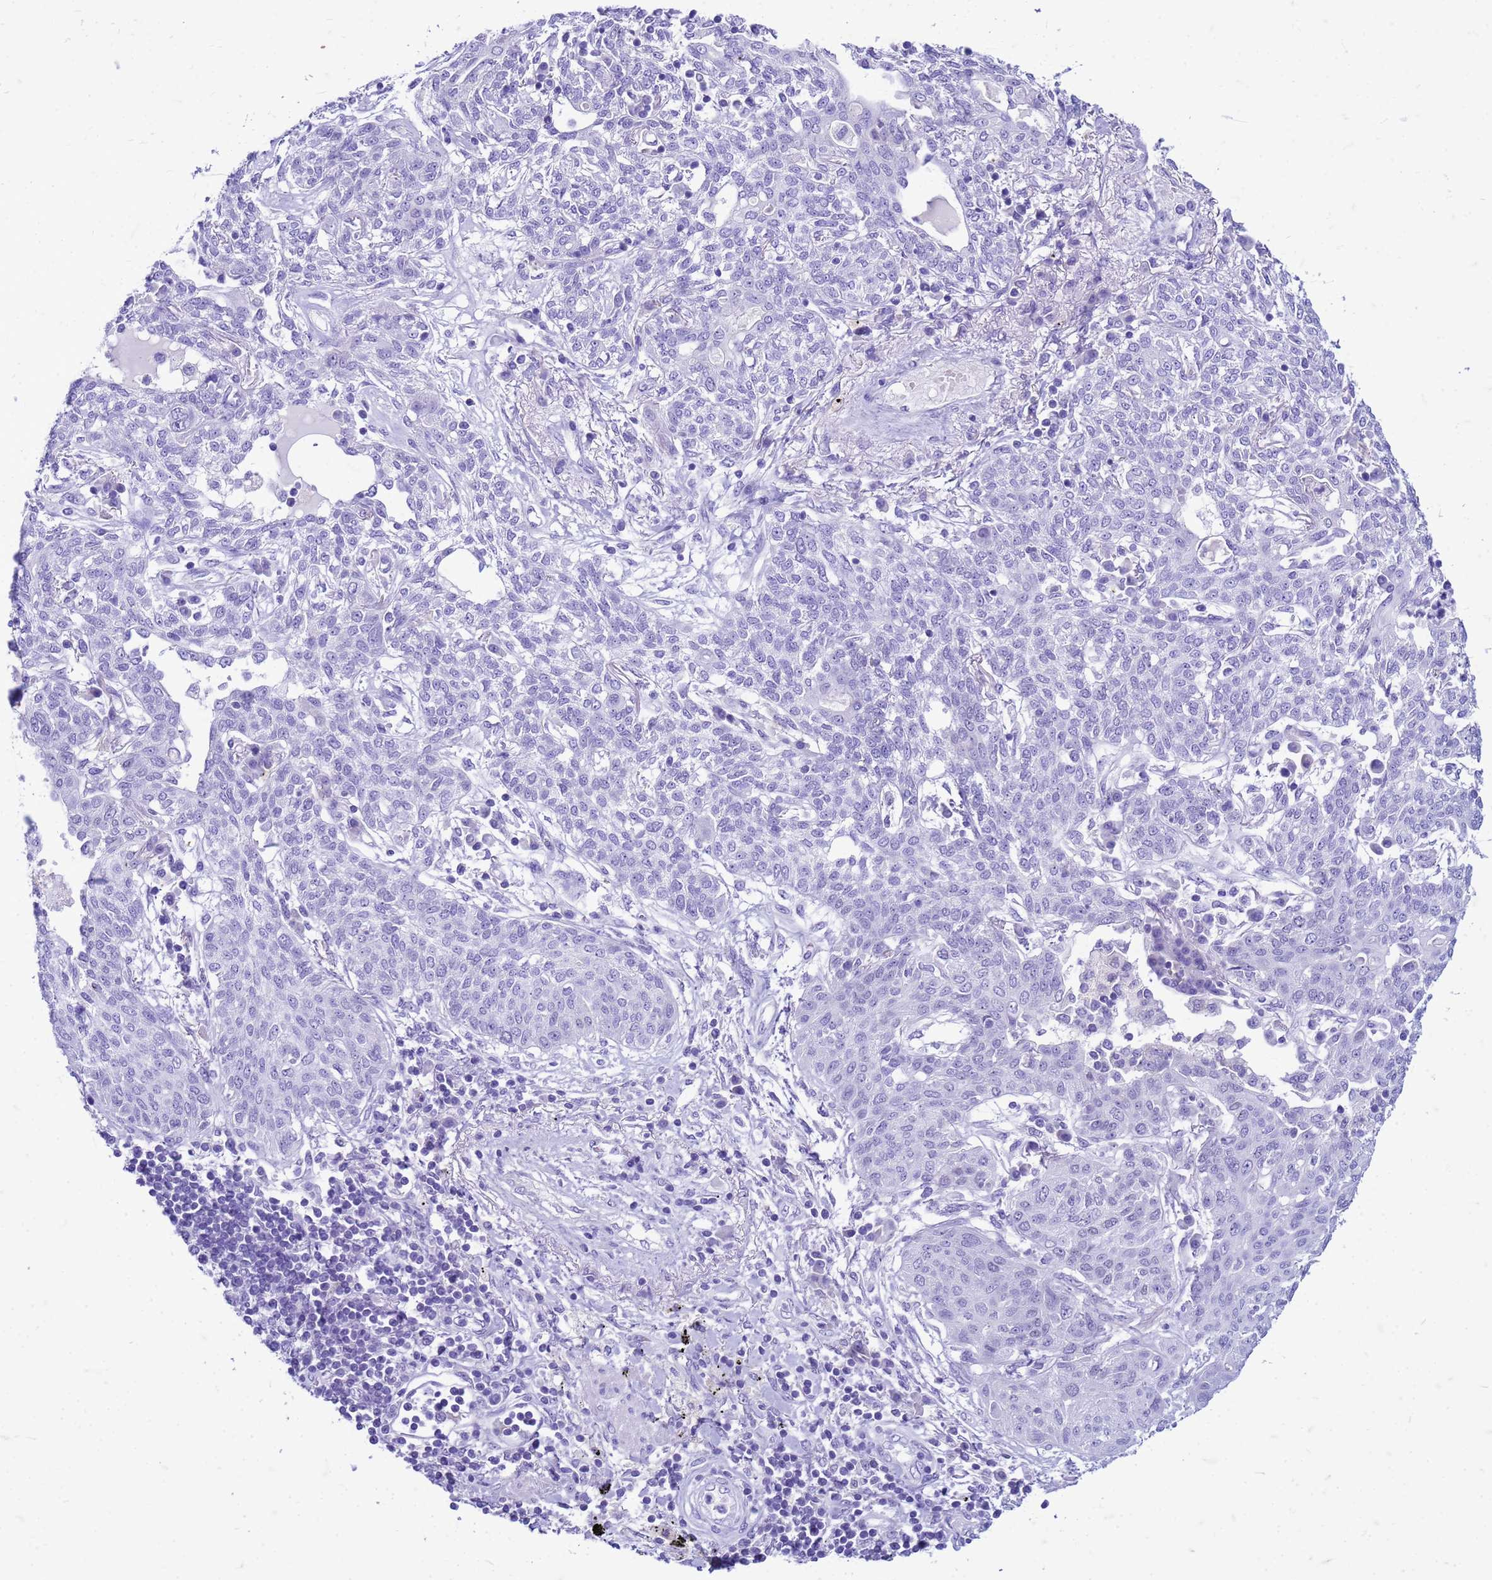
{"staining": {"intensity": "negative", "quantity": "none", "location": "none"}, "tissue": "lung cancer", "cell_type": "Tumor cells", "image_type": "cancer", "snomed": [{"axis": "morphology", "description": "Squamous cell carcinoma, NOS"}, {"axis": "topography", "description": "Lung"}], "caption": "The micrograph displays no significant staining in tumor cells of squamous cell carcinoma (lung).", "gene": "CFAP100", "patient": {"sex": "female", "age": 70}}